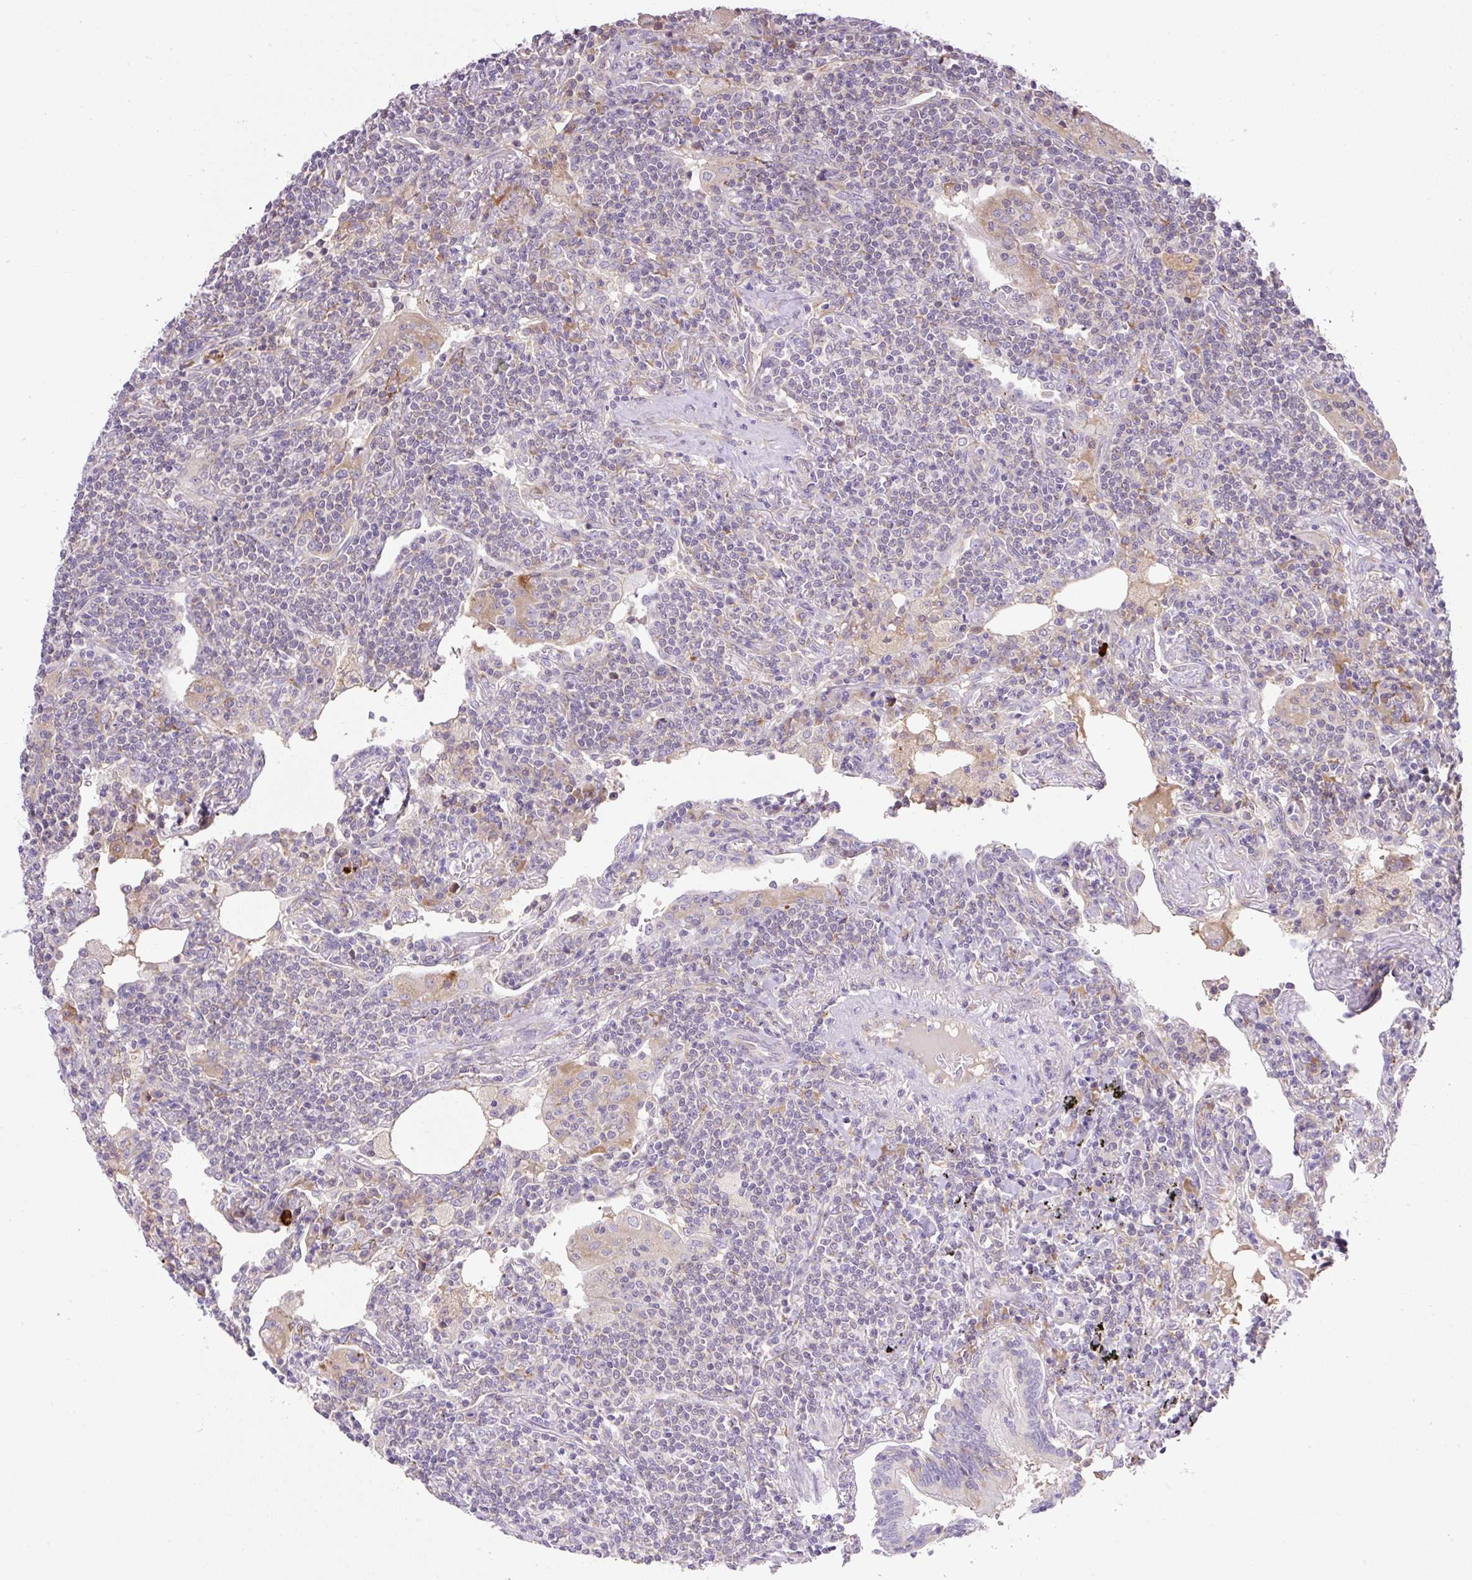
{"staining": {"intensity": "negative", "quantity": "none", "location": "none"}, "tissue": "lymphoma", "cell_type": "Tumor cells", "image_type": "cancer", "snomed": [{"axis": "morphology", "description": "Malignant lymphoma, non-Hodgkin's type, Low grade"}, {"axis": "topography", "description": "Lung"}], "caption": "Tumor cells show no significant protein staining in low-grade malignant lymphoma, non-Hodgkin's type.", "gene": "POFUT1", "patient": {"sex": "female", "age": 71}}